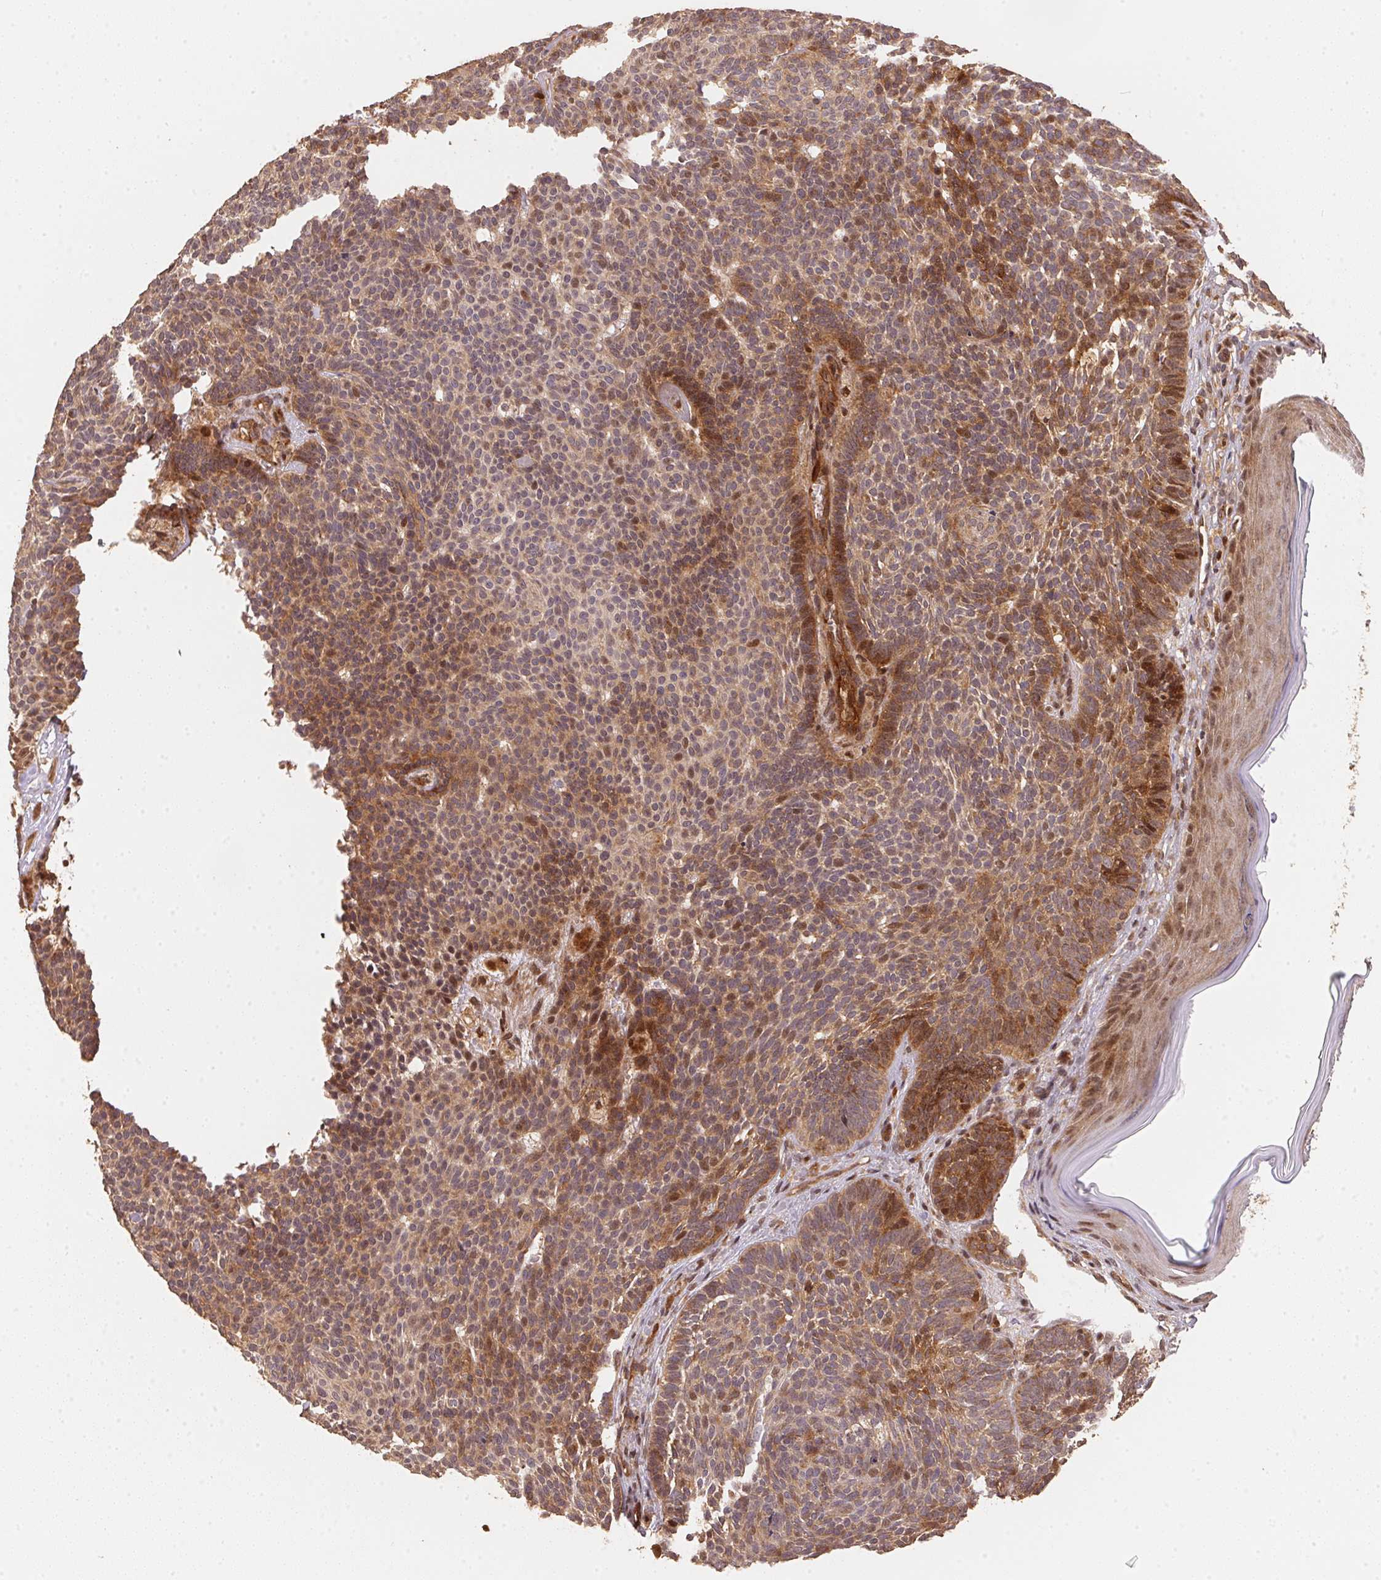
{"staining": {"intensity": "moderate", "quantity": "25%-75%", "location": "cytoplasmic/membranous"}, "tissue": "skin cancer", "cell_type": "Tumor cells", "image_type": "cancer", "snomed": [{"axis": "morphology", "description": "Basal cell carcinoma"}, {"axis": "topography", "description": "Skin"}], "caption": "A medium amount of moderate cytoplasmic/membranous positivity is identified in approximately 25%-75% of tumor cells in skin basal cell carcinoma tissue.", "gene": "TMEM222", "patient": {"sex": "female", "age": 85}}